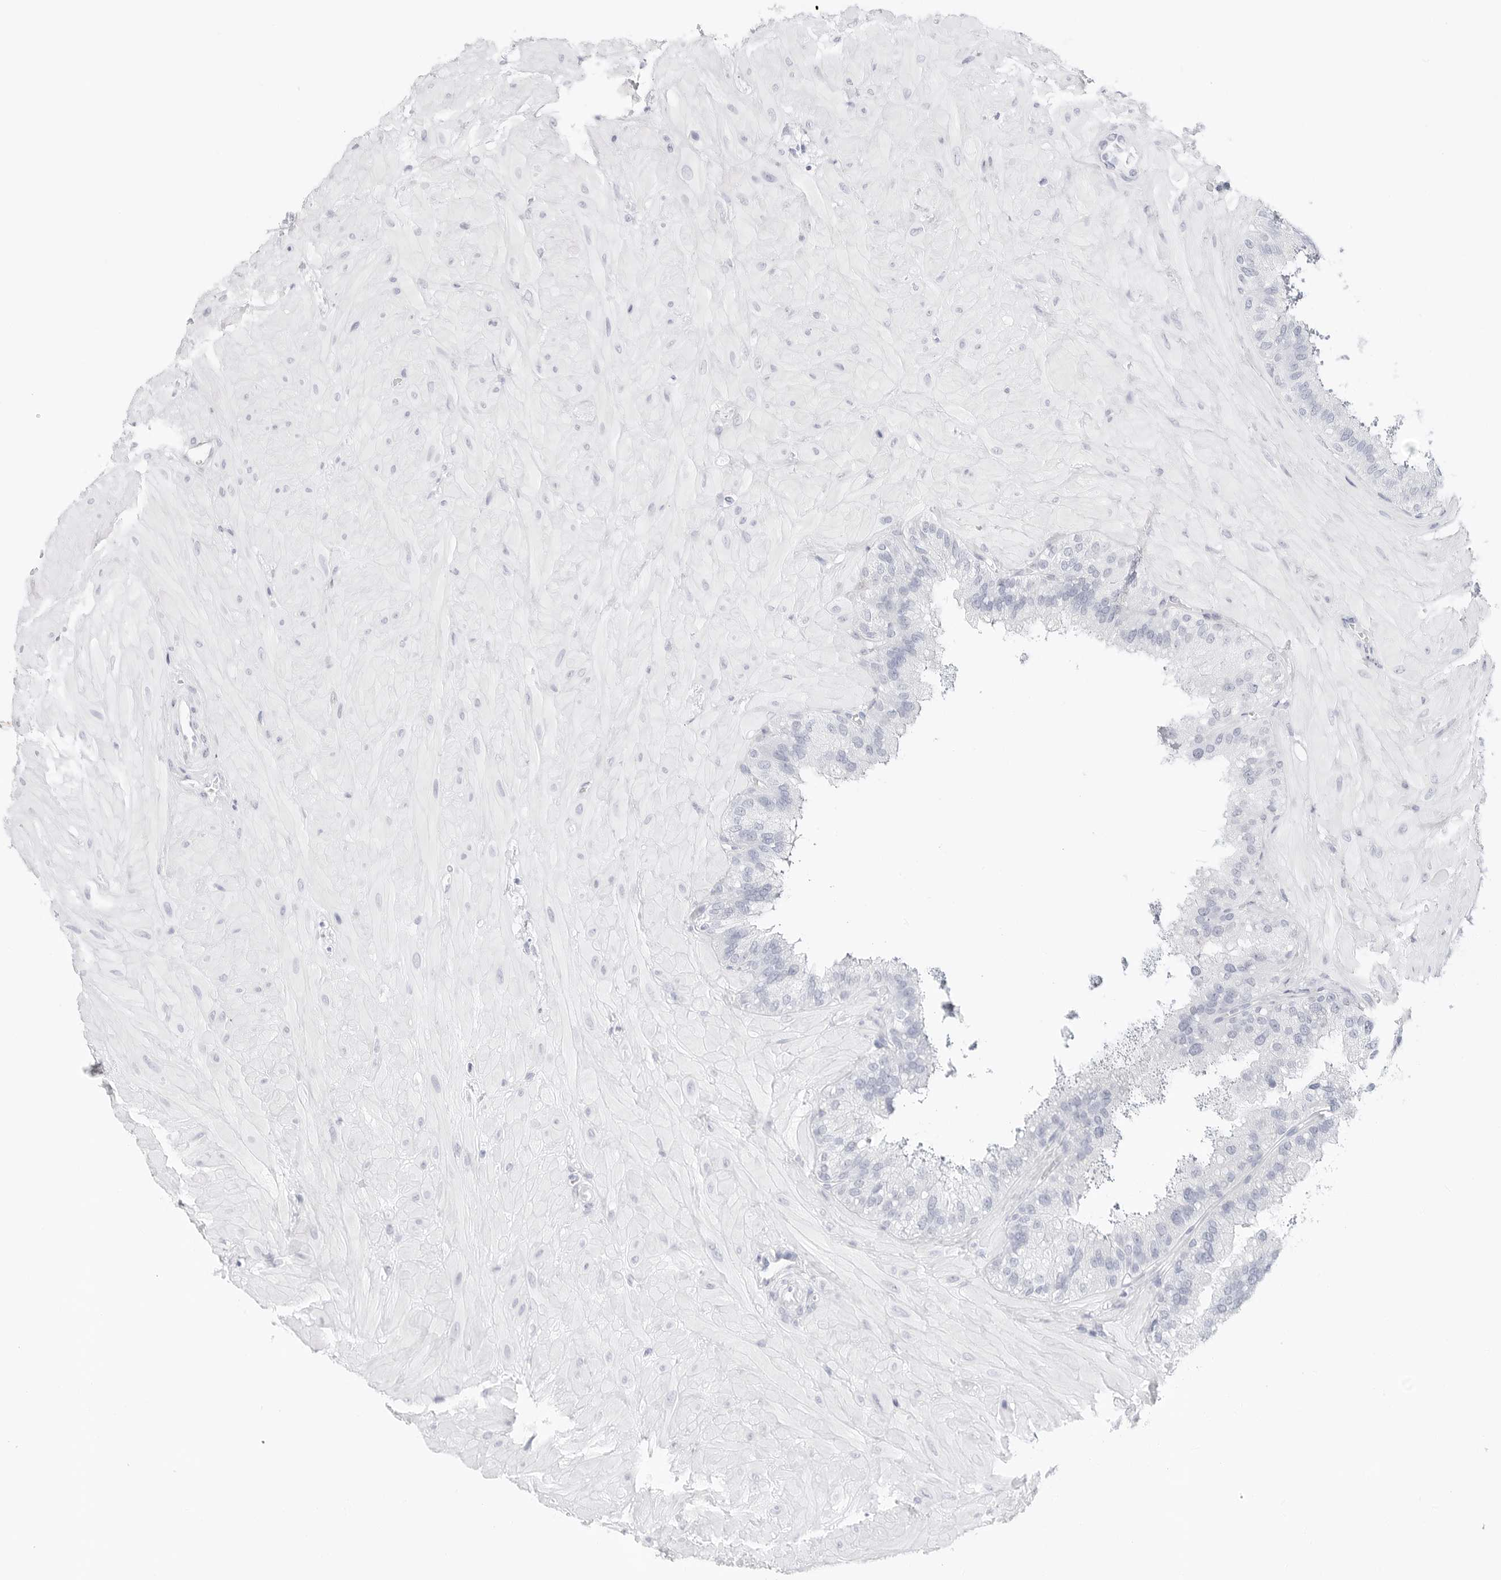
{"staining": {"intensity": "negative", "quantity": "none", "location": "none"}, "tissue": "seminal vesicle", "cell_type": "Glandular cells", "image_type": "normal", "snomed": [{"axis": "morphology", "description": "Normal tissue, NOS"}, {"axis": "topography", "description": "Prostate"}, {"axis": "topography", "description": "Seminal veicle"}], "caption": "Immunohistochemistry of normal seminal vesicle exhibits no expression in glandular cells. (Immunohistochemistry (ihc), brightfield microscopy, high magnification).", "gene": "TFF2", "patient": {"sex": "male", "age": 51}}